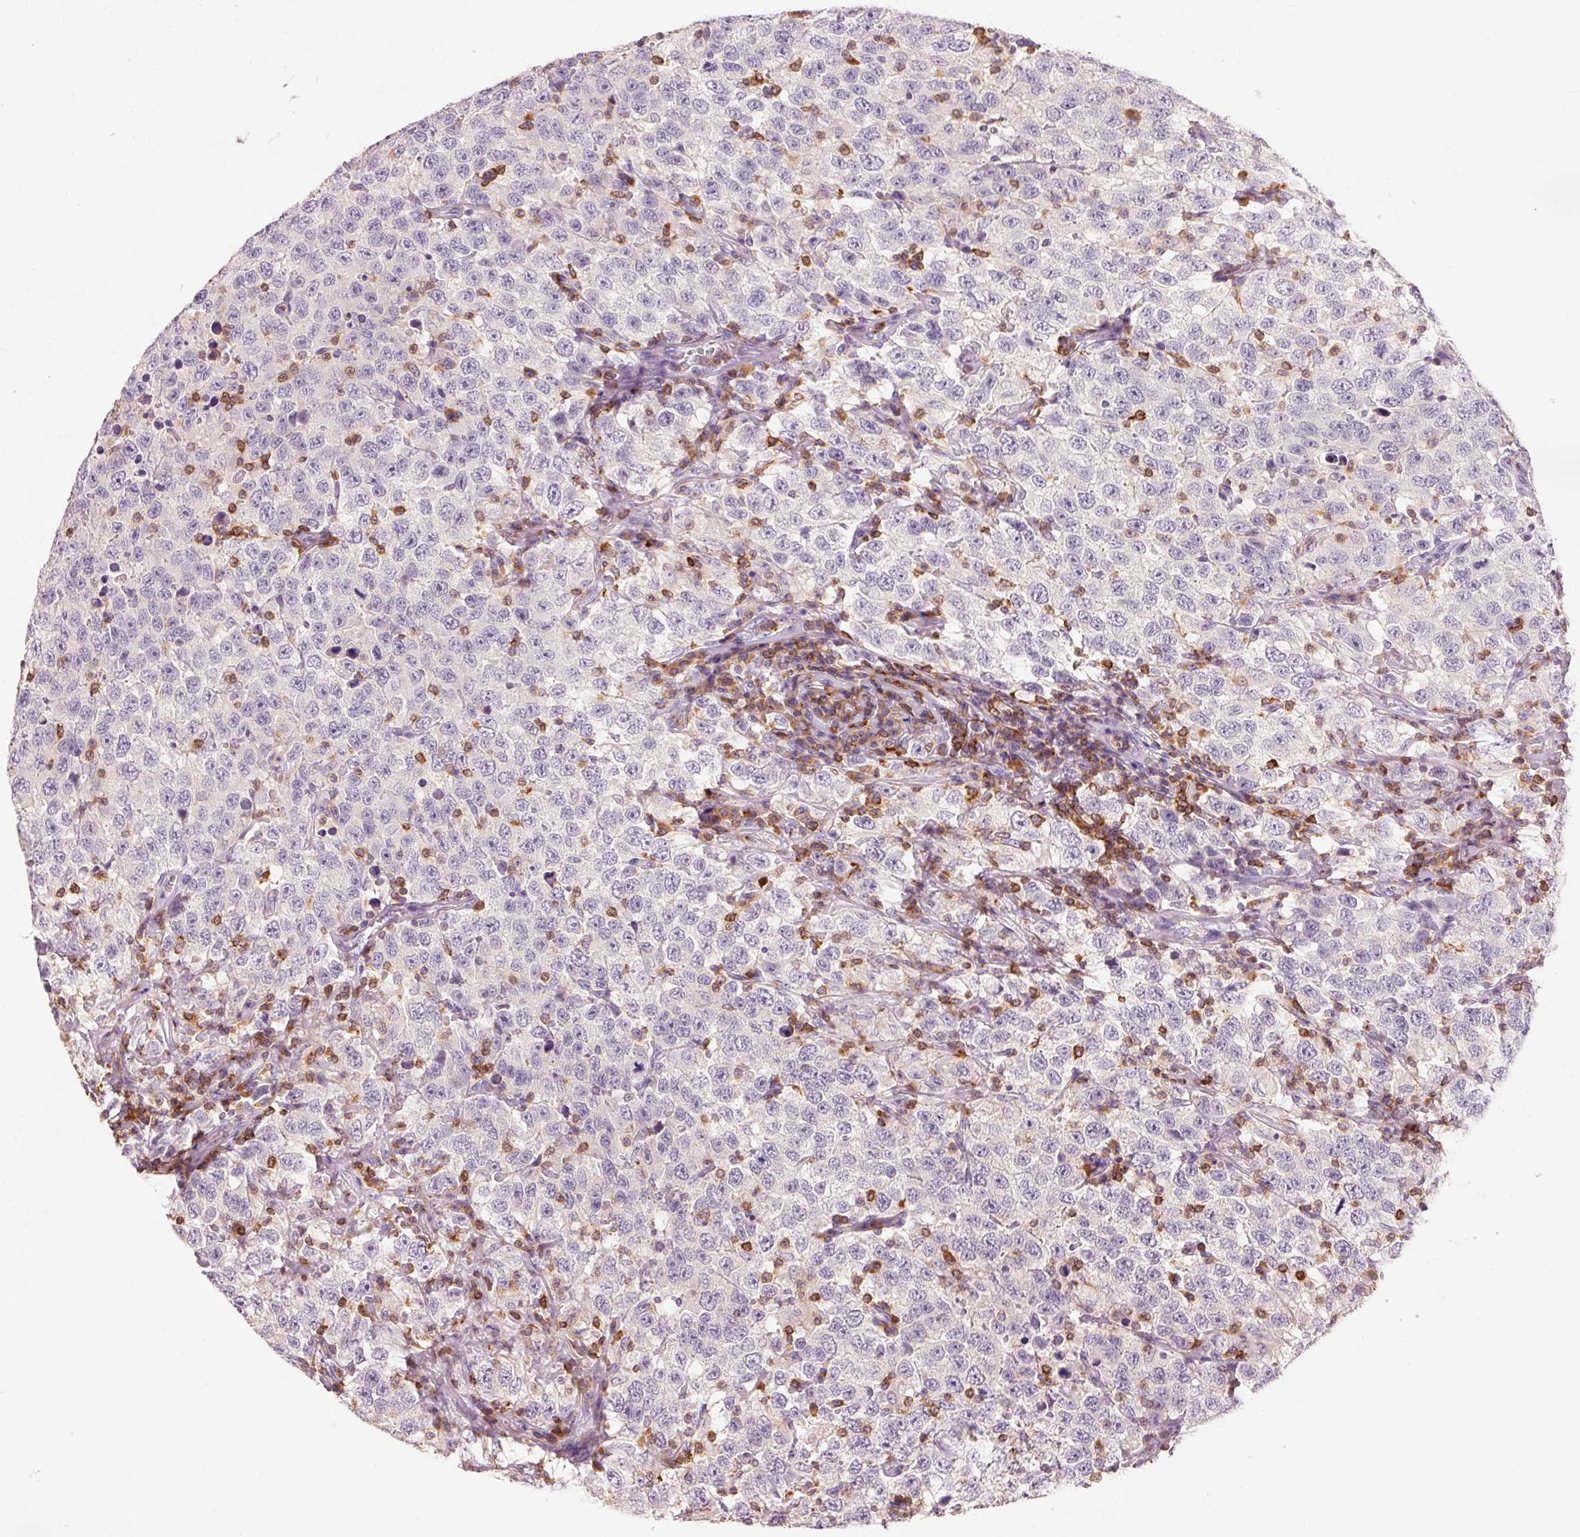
{"staining": {"intensity": "negative", "quantity": "none", "location": "none"}, "tissue": "testis cancer", "cell_type": "Tumor cells", "image_type": "cancer", "snomed": [{"axis": "morphology", "description": "Seminoma, NOS"}, {"axis": "topography", "description": "Testis"}], "caption": "Seminoma (testis) stained for a protein using IHC reveals no positivity tumor cells.", "gene": "OR8K1", "patient": {"sex": "male", "age": 41}}